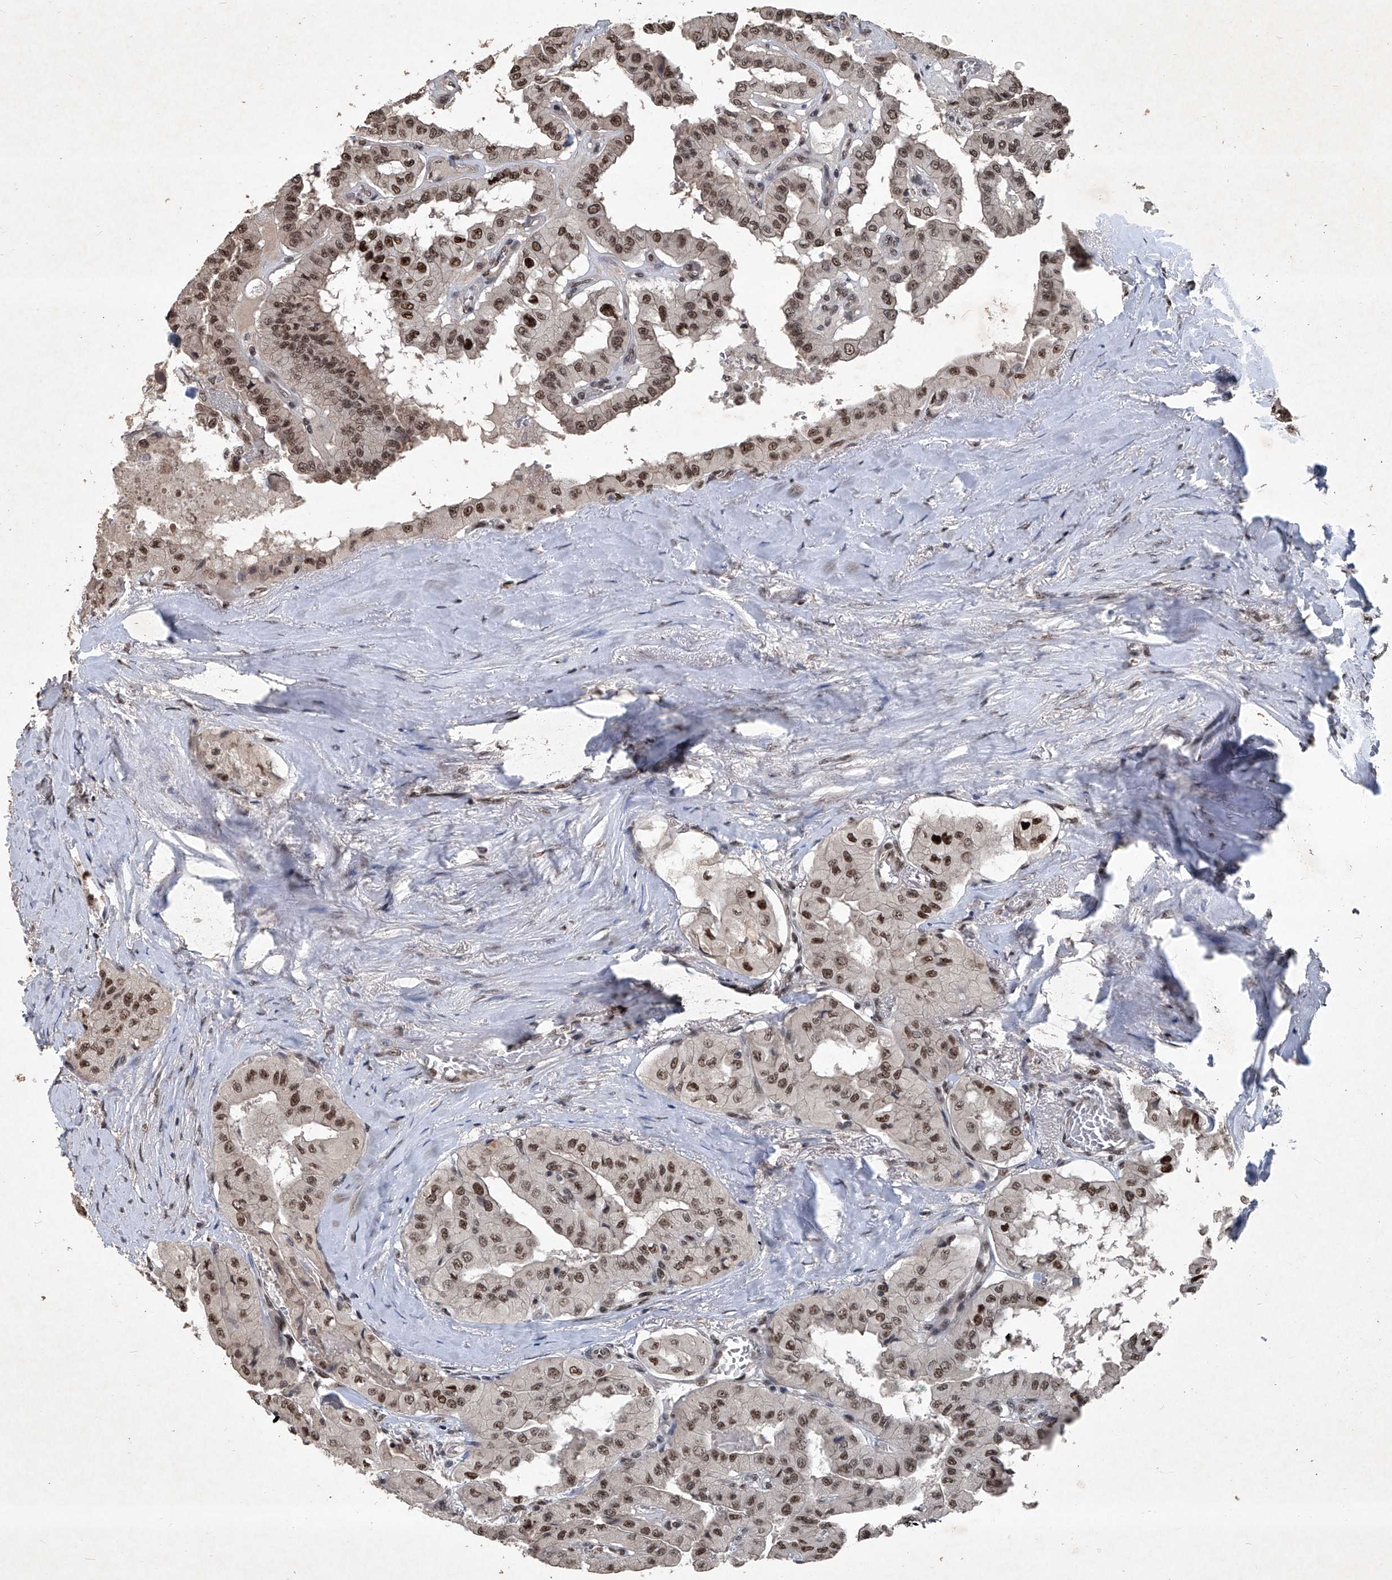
{"staining": {"intensity": "moderate", "quantity": ">75%", "location": "nuclear"}, "tissue": "thyroid cancer", "cell_type": "Tumor cells", "image_type": "cancer", "snomed": [{"axis": "morphology", "description": "Papillary adenocarcinoma, NOS"}, {"axis": "topography", "description": "Thyroid gland"}], "caption": "Human thyroid cancer (papillary adenocarcinoma) stained for a protein (brown) shows moderate nuclear positive expression in approximately >75% of tumor cells.", "gene": "DDX39B", "patient": {"sex": "female", "age": 59}}